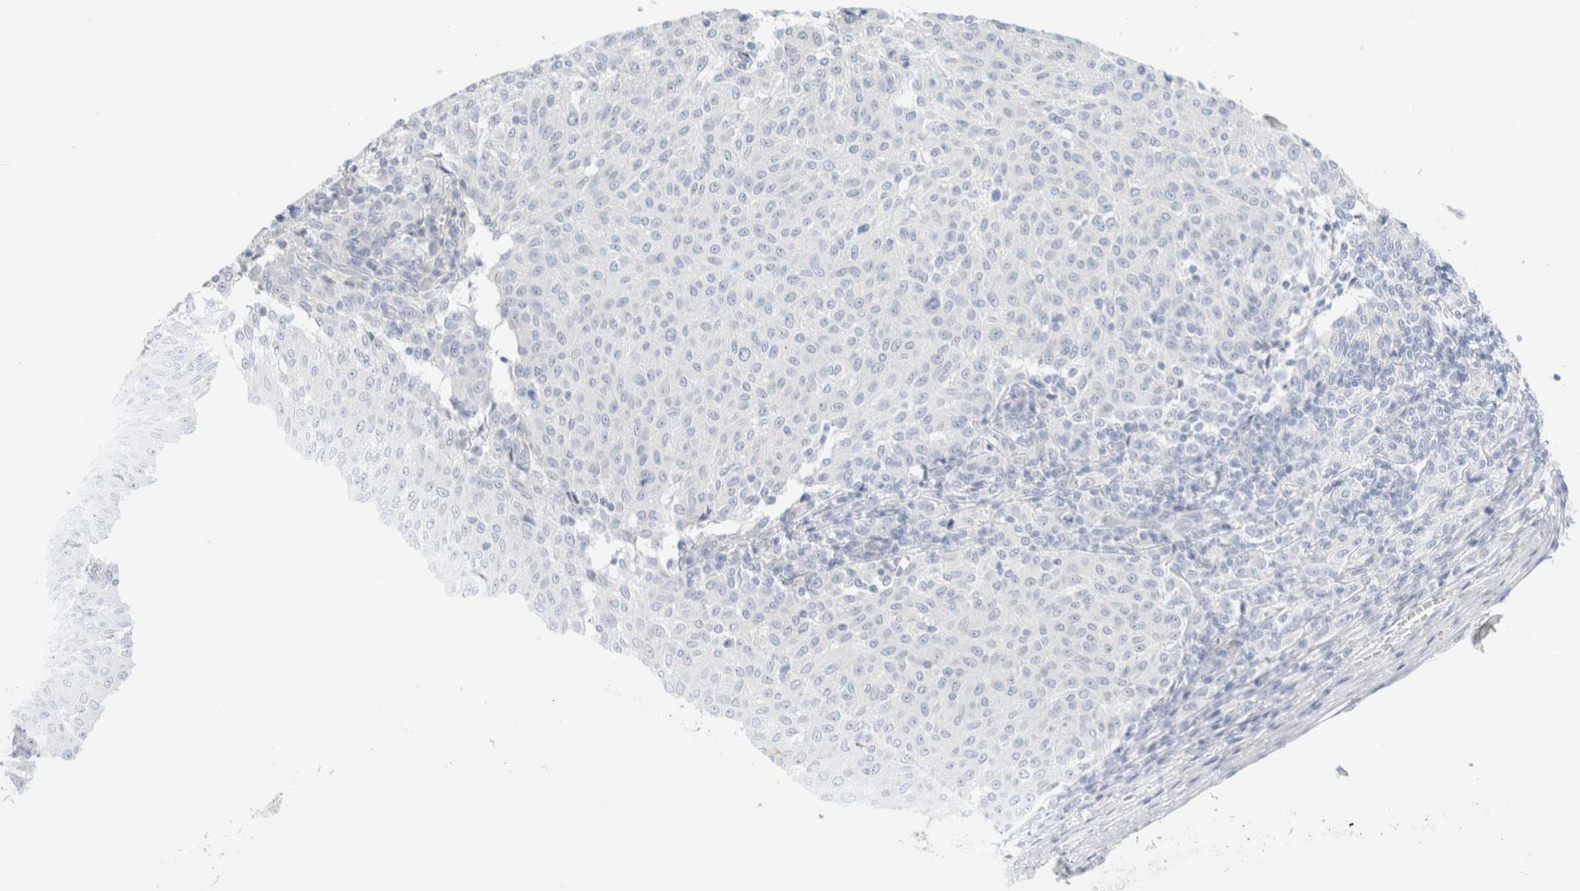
{"staining": {"intensity": "negative", "quantity": "none", "location": "none"}, "tissue": "melanoma", "cell_type": "Tumor cells", "image_type": "cancer", "snomed": [{"axis": "morphology", "description": "Malignant melanoma, NOS"}, {"axis": "topography", "description": "Skin"}], "caption": "Melanoma stained for a protein using immunohistochemistry displays no staining tumor cells.", "gene": "CPQ", "patient": {"sex": "female", "age": 72}}